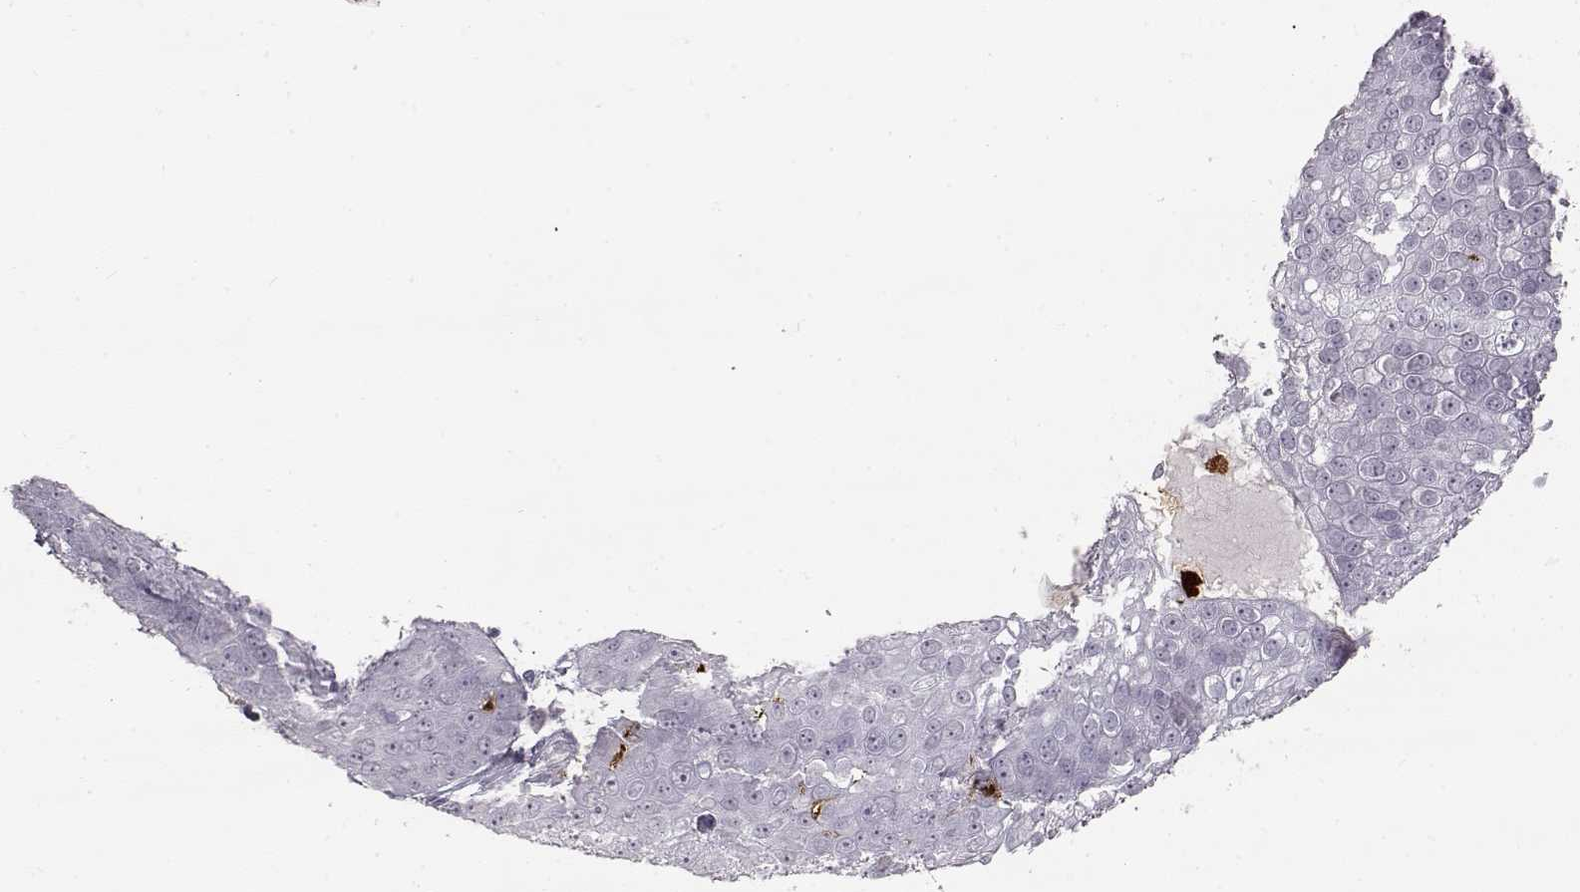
{"staining": {"intensity": "negative", "quantity": "none", "location": "none"}, "tissue": "skin cancer", "cell_type": "Tumor cells", "image_type": "cancer", "snomed": [{"axis": "morphology", "description": "Squamous cell carcinoma, NOS"}, {"axis": "topography", "description": "Skin"}], "caption": "Squamous cell carcinoma (skin) was stained to show a protein in brown. There is no significant expression in tumor cells. Brightfield microscopy of immunohistochemistry stained with DAB (3,3'-diaminobenzidine) (brown) and hematoxylin (blue), captured at high magnification.", "gene": "S100B", "patient": {"sex": "male", "age": 71}}